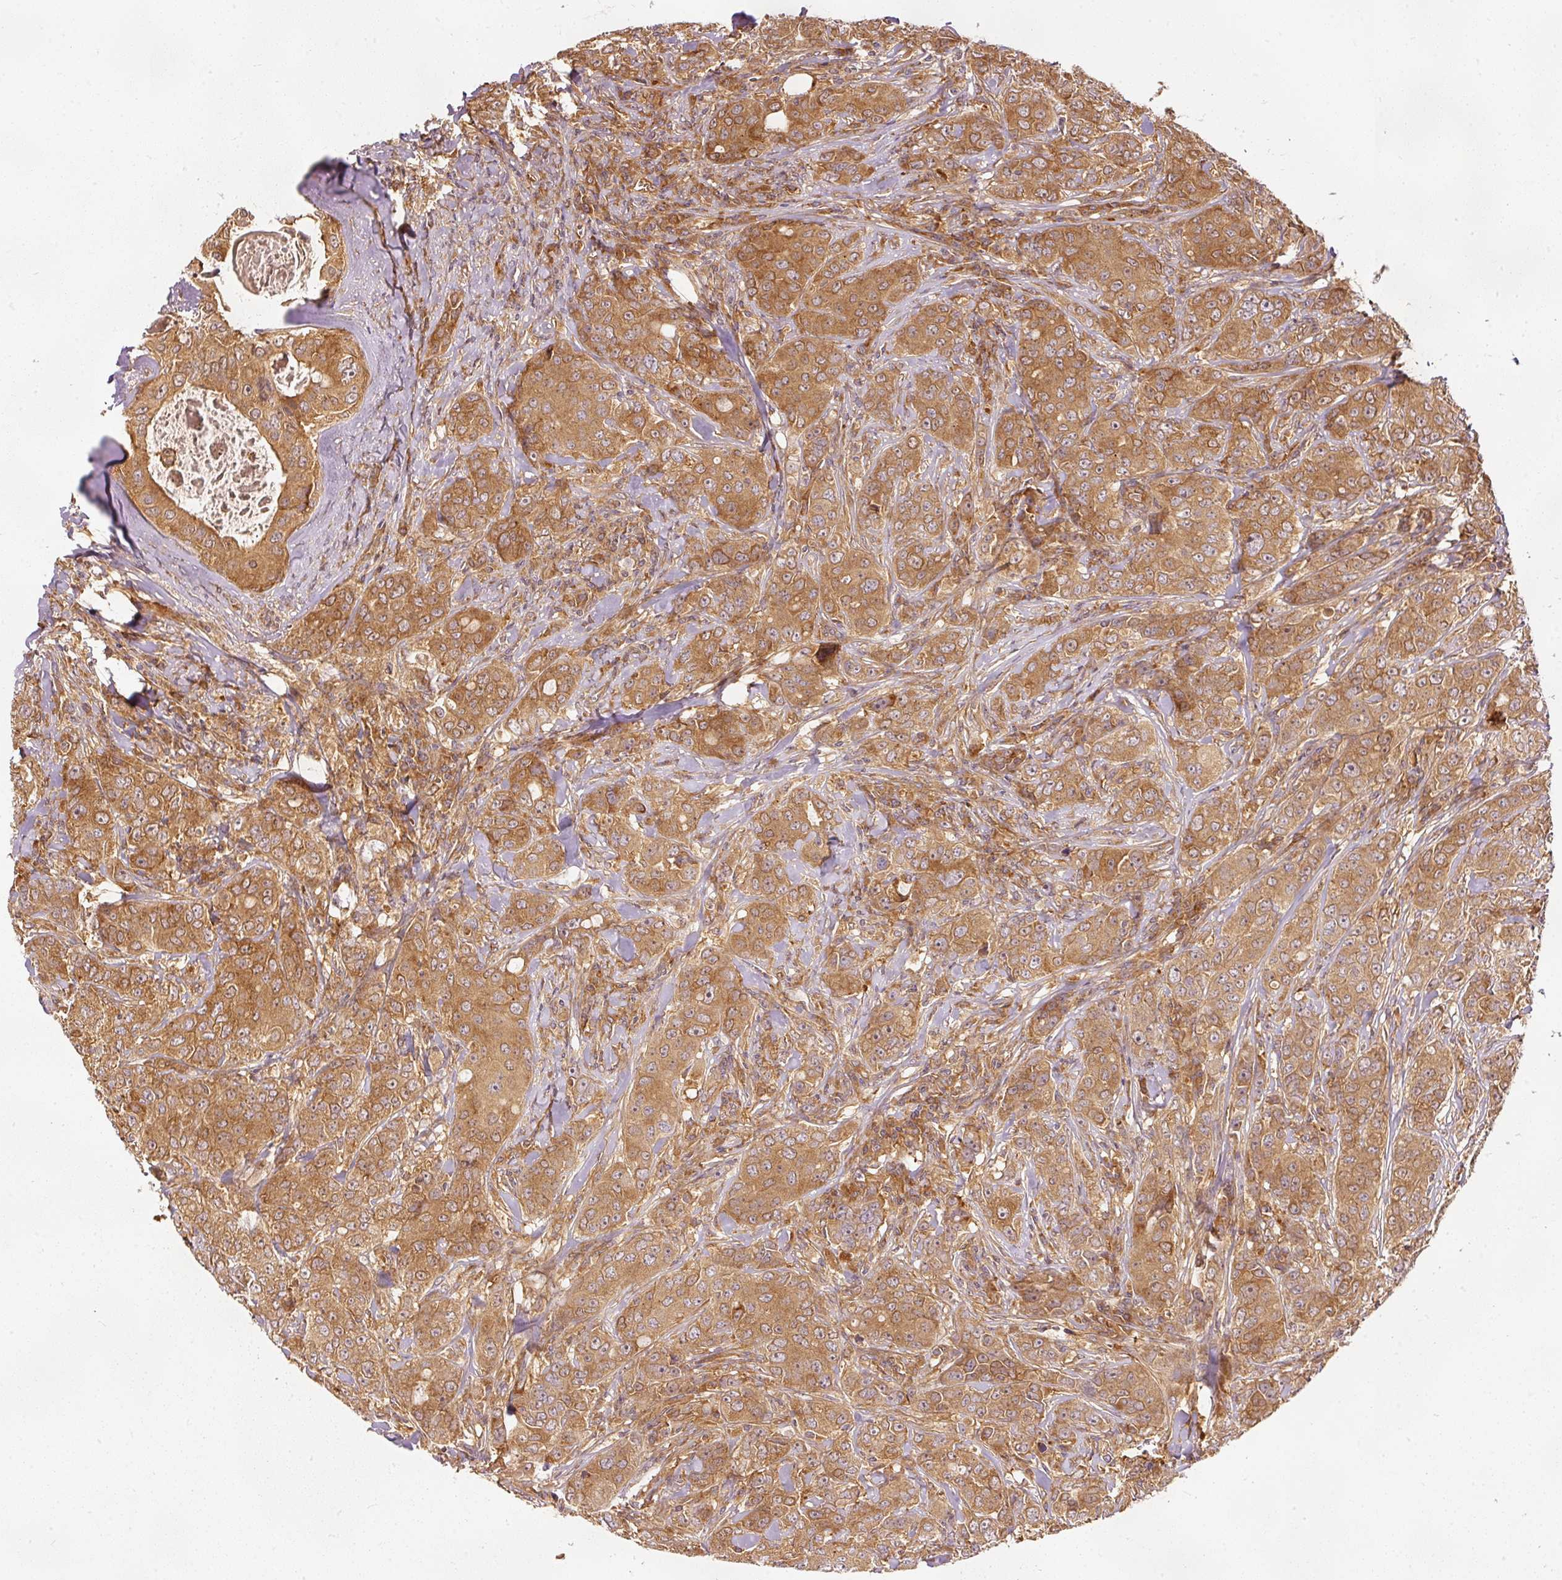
{"staining": {"intensity": "moderate", "quantity": ">75%", "location": "cytoplasmic/membranous"}, "tissue": "breast cancer", "cell_type": "Tumor cells", "image_type": "cancer", "snomed": [{"axis": "morphology", "description": "Duct carcinoma"}, {"axis": "topography", "description": "Breast"}], "caption": "Immunohistochemistry (IHC) of breast intraductal carcinoma demonstrates medium levels of moderate cytoplasmic/membranous staining in approximately >75% of tumor cells.", "gene": "EIF3B", "patient": {"sex": "female", "age": 43}}